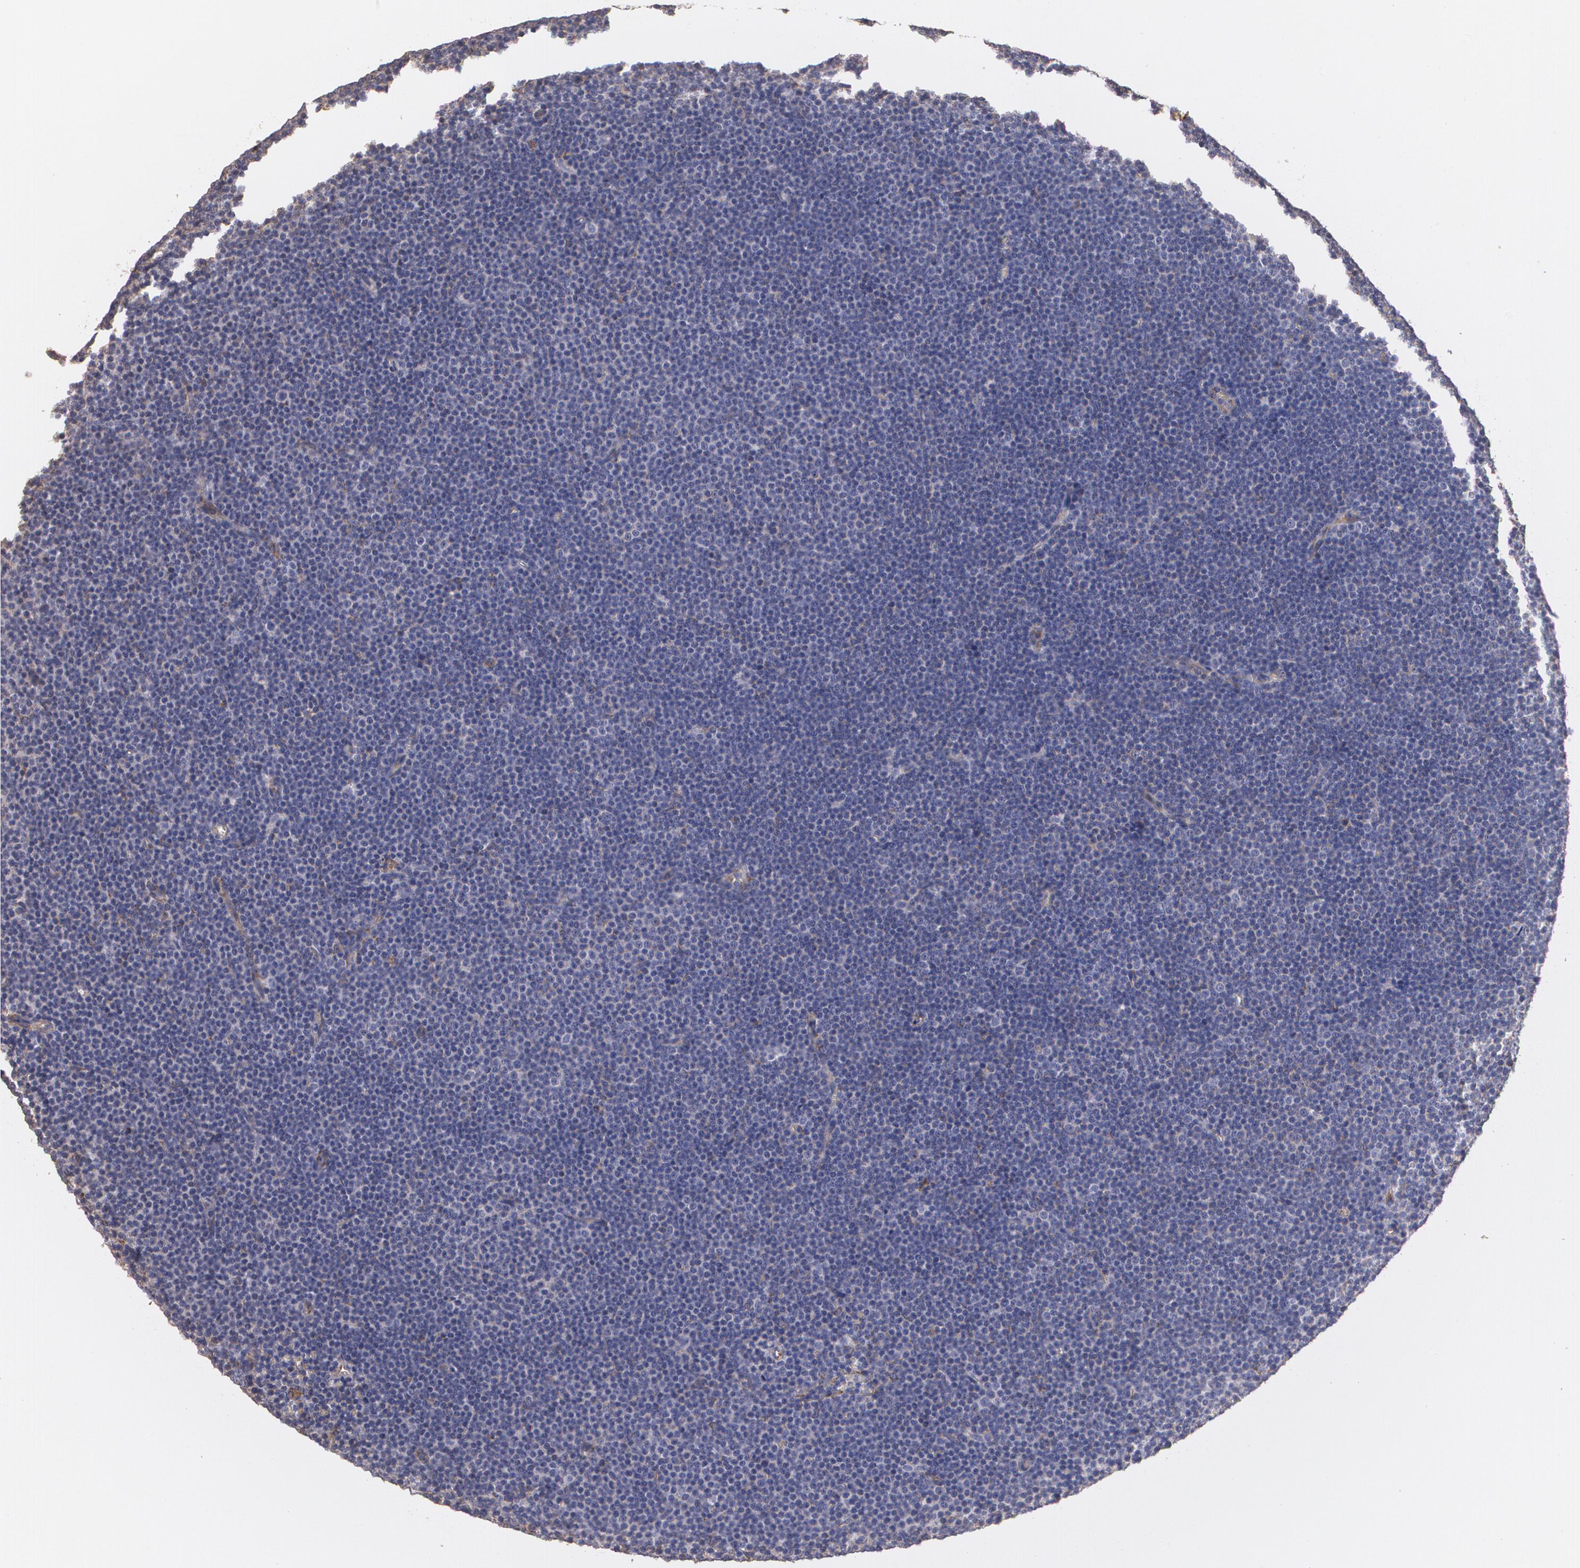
{"staining": {"intensity": "negative", "quantity": "none", "location": "none"}, "tissue": "lymphoma", "cell_type": "Tumor cells", "image_type": "cancer", "snomed": [{"axis": "morphology", "description": "Malignant lymphoma, non-Hodgkin's type, Low grade"}, {"axis": "topography", "description": "Lymph node"}], "caption": "Tumor cells are negative for brown protein staining in low-grade malignant lymphoma, non-Hodgkin's type.", "gene": "TJP1", "patient": {"sex": "female", "age": 73}}